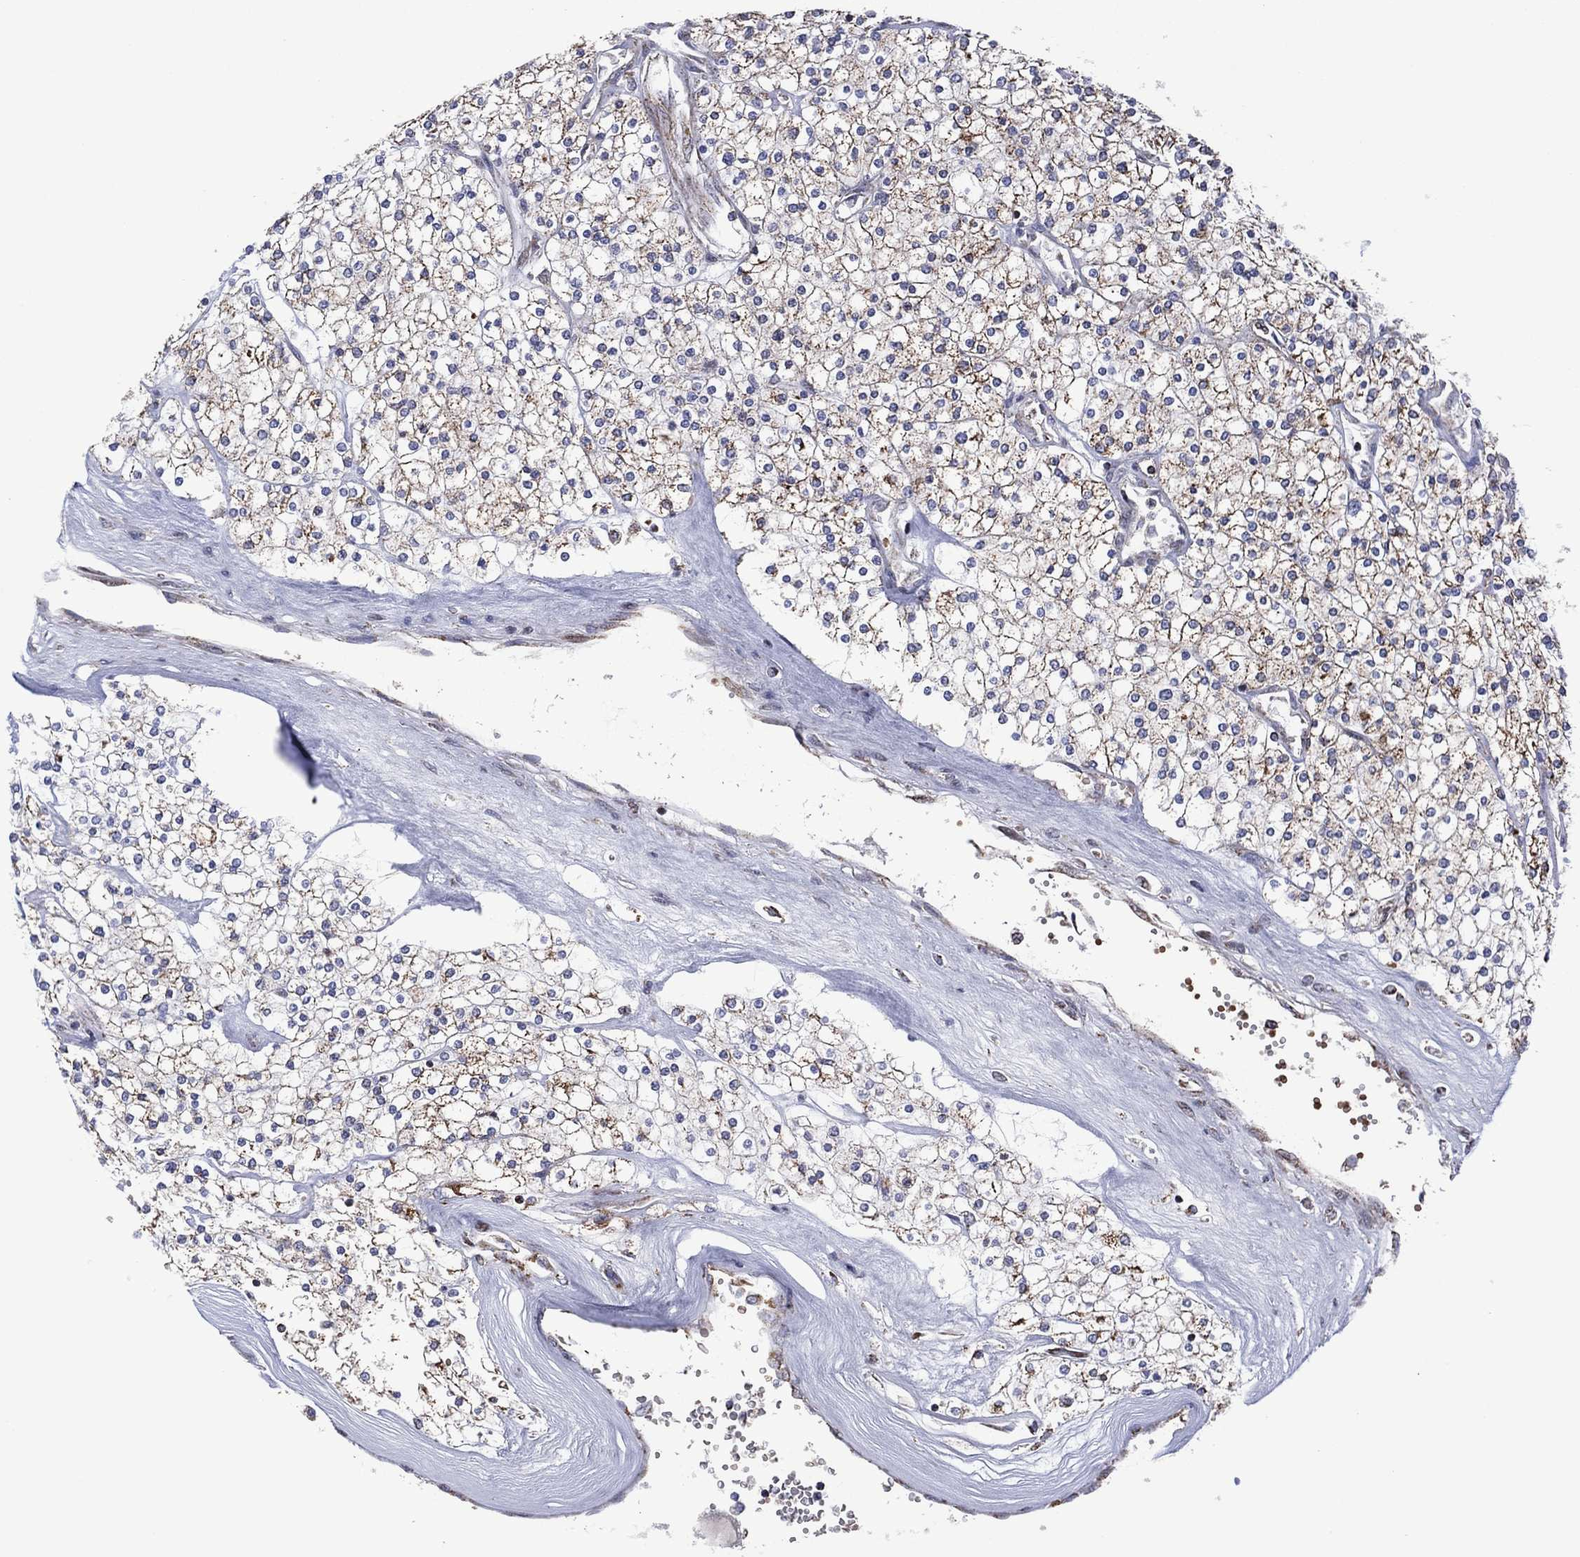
{"staining": {"intensity": "moderate", "quantity": "25%-75%", "location": "cytoplasmic/membranous"}, "tissue": "renal cancer", "cell_type": "Tumor cells", "image_type": "cancer", "snomed": [{"axis": "morphology", "description": "Adenocarcinoma, NOS"}, {"axis": "topography", "description": "Kidney"}], "caption": "Adenocarcinoma (renal) was stained to show a protein in brown. There is medium levels of moderate cytoplasmic/membranous staining in about 25%-75% of tumor cells.", "gene": "PIDD1", "patient": {"sex": "male", "age": 80}}